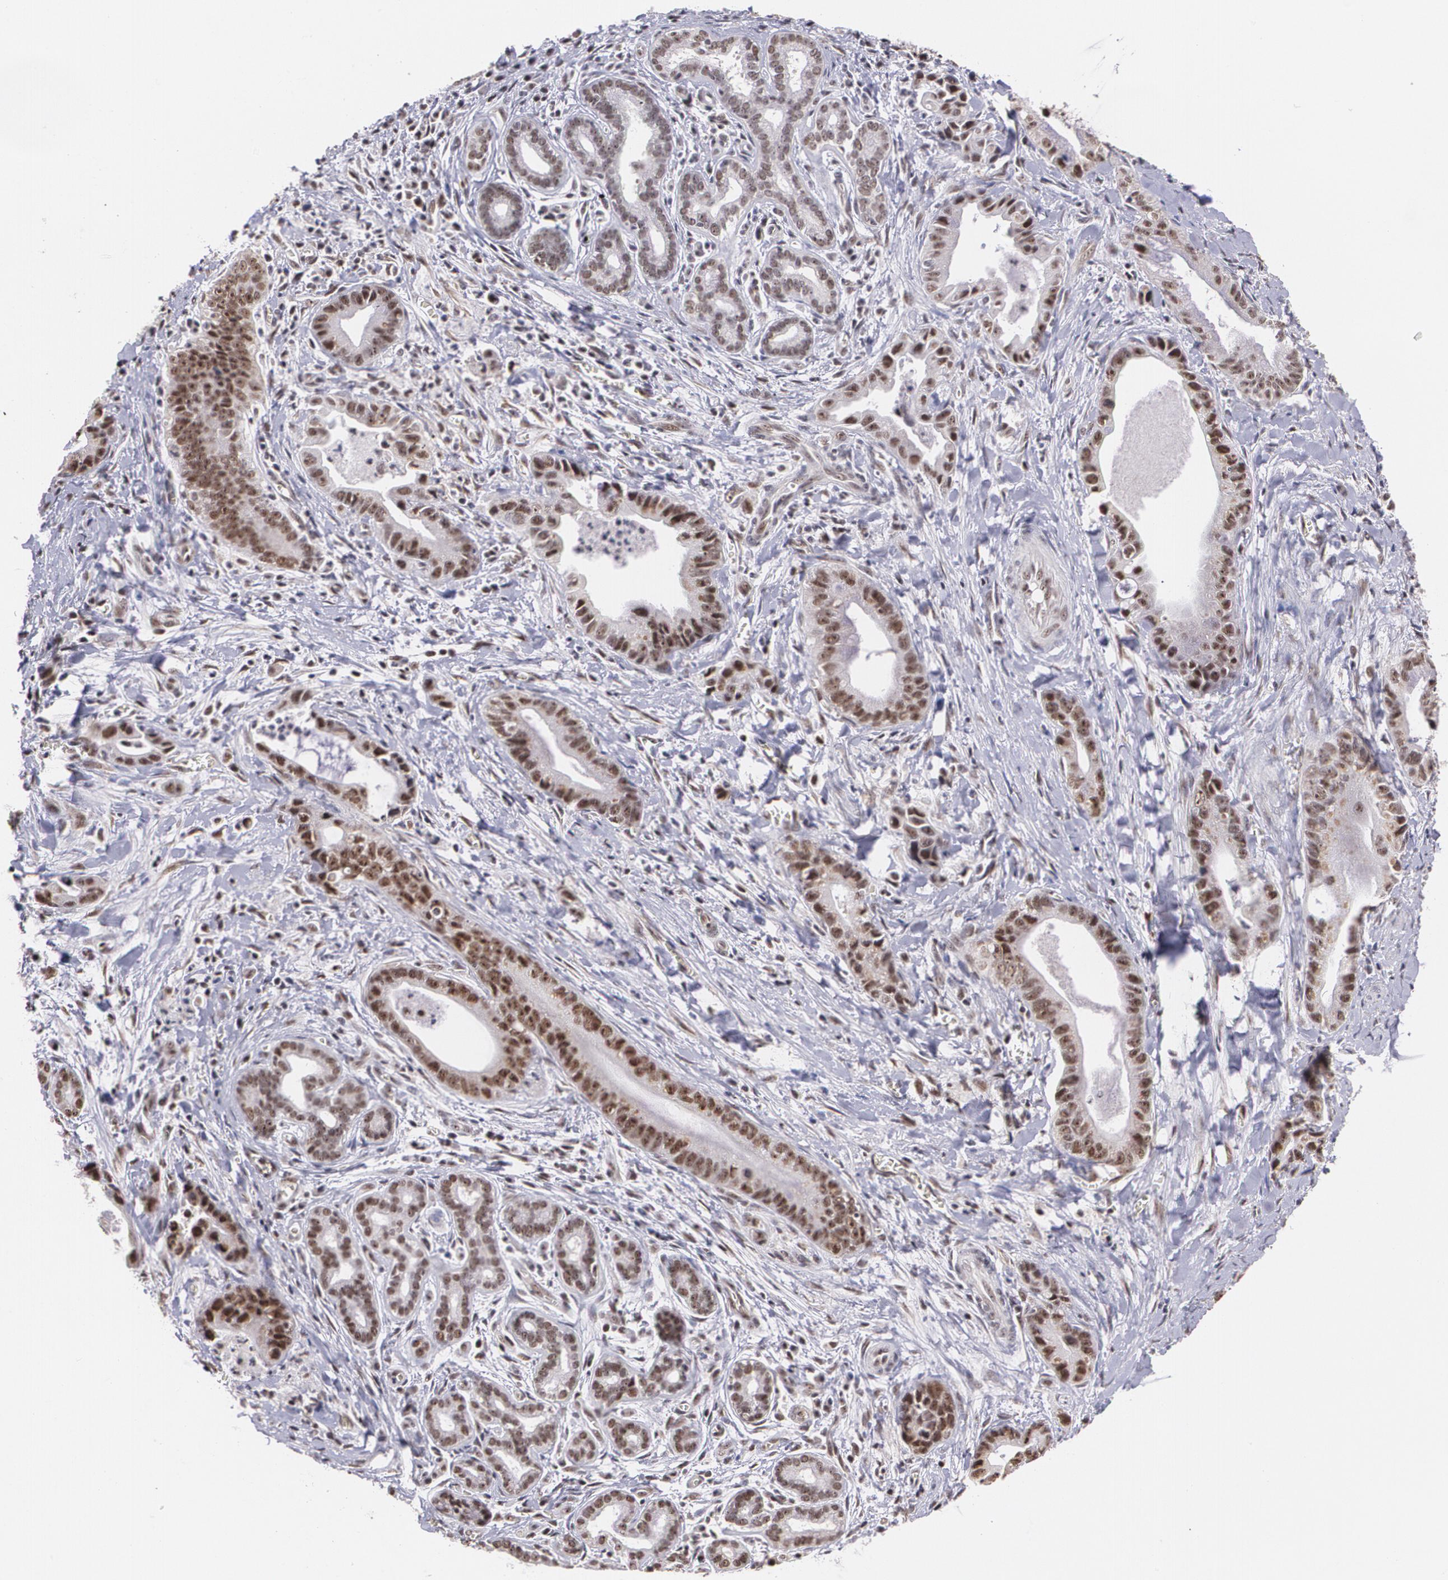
{"staining": {"intensity": "moderate", "quantity": ">75%", "location": "cytoplasmic/membranous,nuclear"}, "tissue": "liver cancer", "cell_type": "Tumor cells", "image_type": "cancer", "snomed": [{"axis": "morphology", "description": "Cholangiocarcinoma"}, {"axis": "topography", "description": "Liver"}], "caption": "Cholangiocarcinoma (liver) tissue reveals moderate cytoplasmic/membranous and nuclear staining in about >75% of tumor cells Ihc stains the protein in brown and the nuclei are stained blue.", "gene": "C6orf15", "patient": {"sex": "female", "age": 55}}